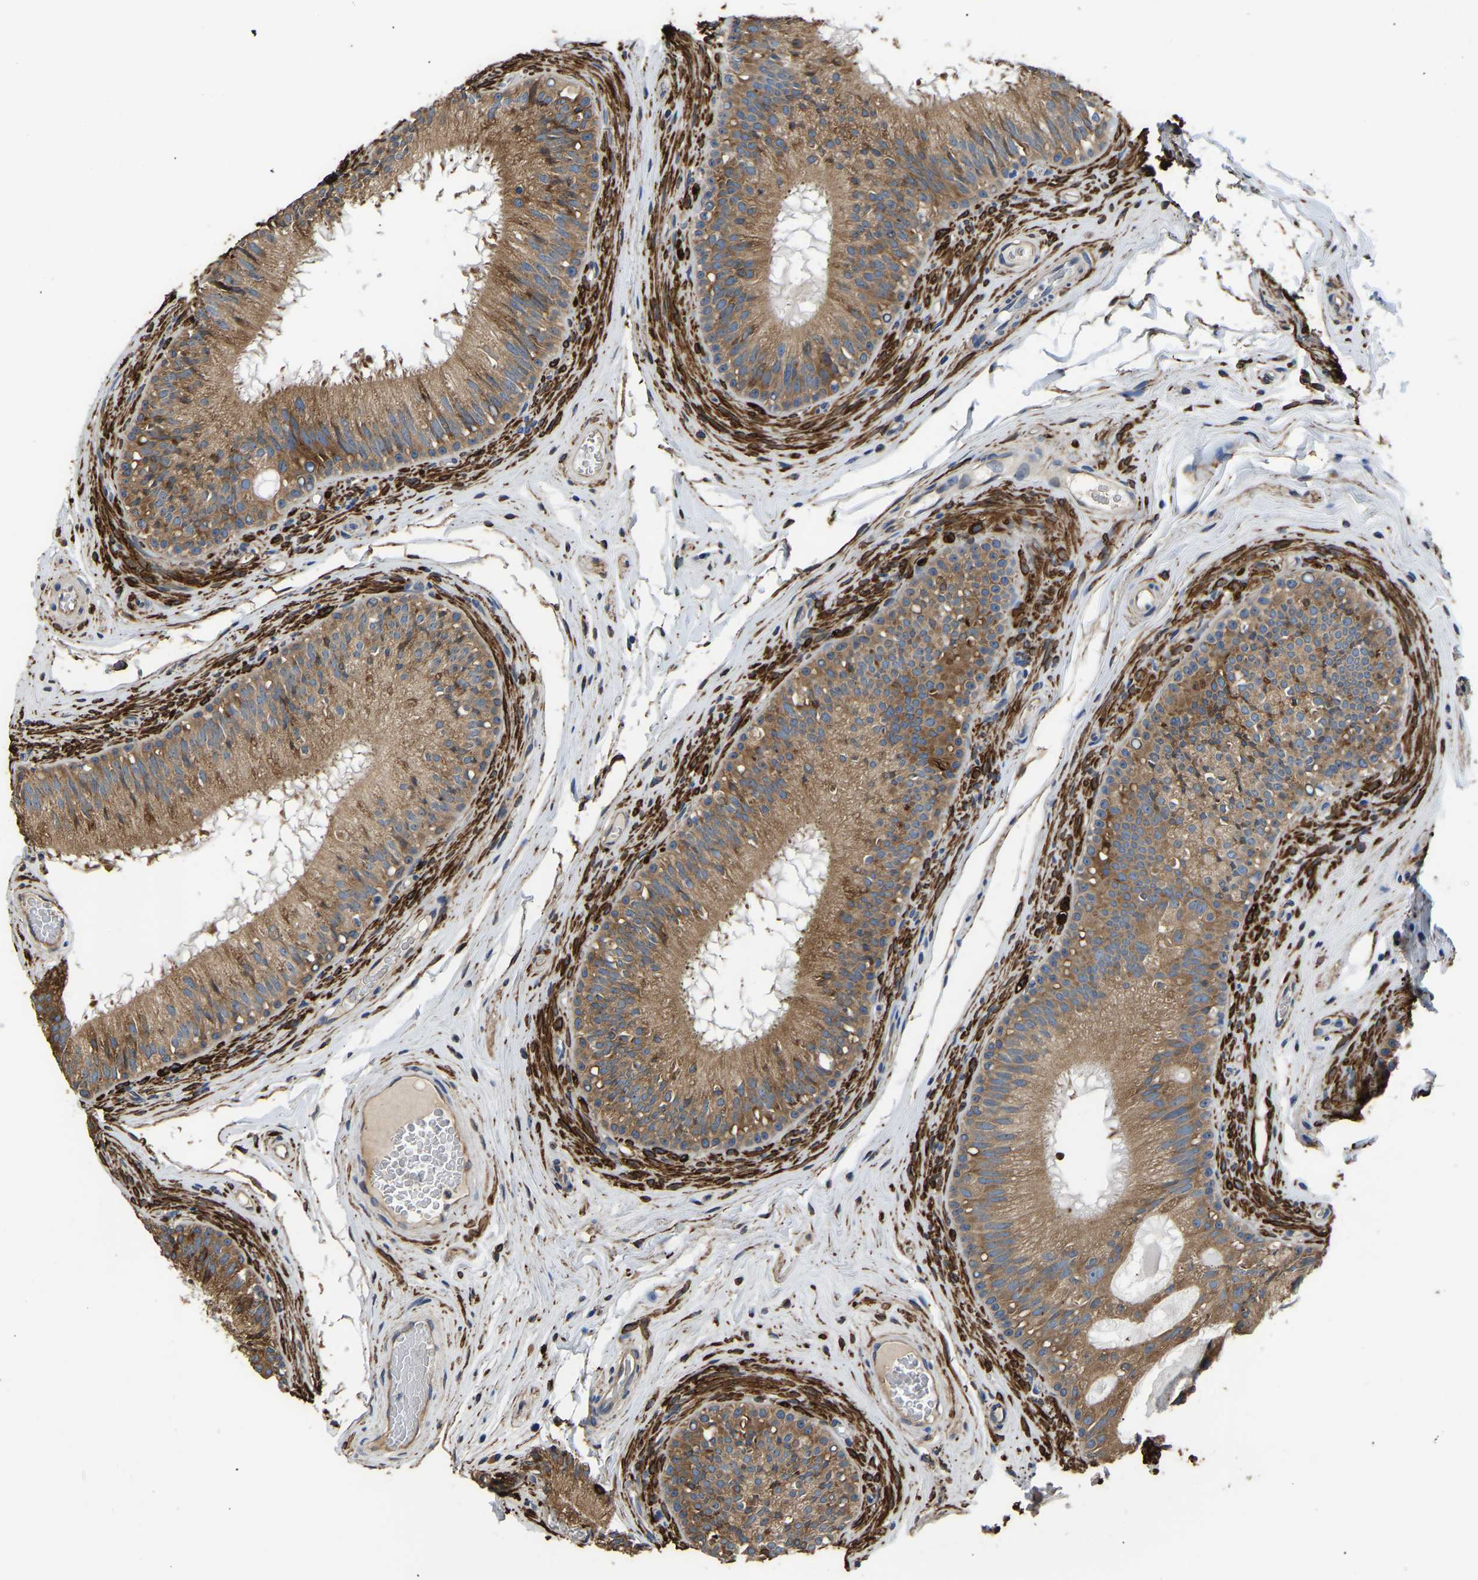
{"staining": {"intensity": "moderate", "quantity": ">75%", "location": "cytoplasmic/membranous"}, "tissue": "epididymis", "cell_type": "Glandular cells", "image_type": "normal", "snomed": [{"axis": "morphology", "description": "Normal tissue, NOS"}, {"axis": "topography", "description": "Testis"}, {"axis": "topography", "description": "Epididymis"}], "caption": "Moderate cytoplasmic/membranous staining for a protein is appreciated in about >75% of glandular cells of unremarkable epididymis using IHC.", "gene": "ARL6IP5", "patient": {"sex": "male", "age": 36}}